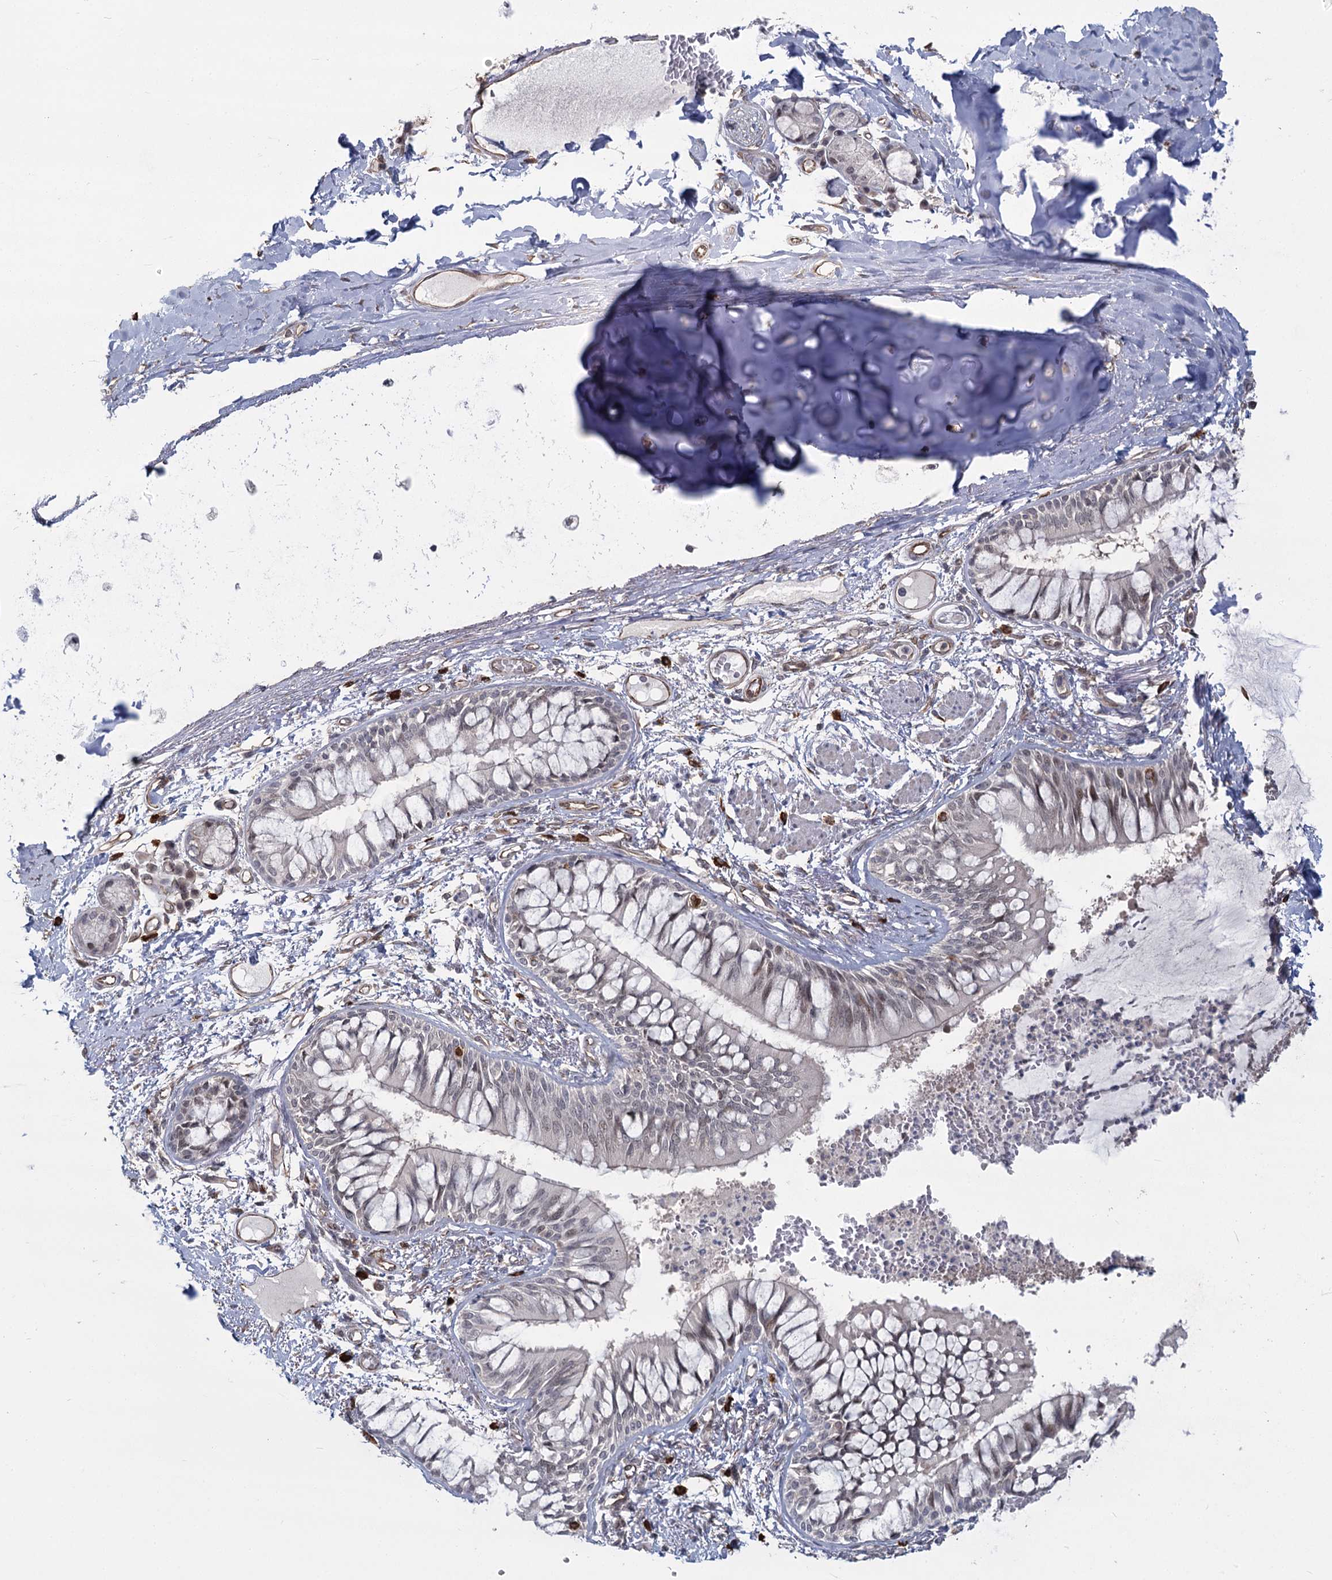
{"staining": {"intensity": "moderate", "quantity": "25%-75%", "location": "cytoplasmic/membranous"}, "tissue": "soft tissue", "cell_type": "Chondrocytes", "image_type": "normal", "snomed": [{"axis": "morphology", "description": "Normal tissue, NOS"}, {"axis": "topography", "description": "Cartilage tissue"}, {"axis": "topography", "description": "Bronchus"}, {"axis": "topography", "description": "Lung"}, {"axis": "topography", "description": "Peripheral nerve tissue"}], "caption": "Immunohistochemical staining of unremarkable soft tissue reveals moderate cytoplasmic/membranous protein staining in approximately 25%-75% of chondrocytes.", "gene": "AP2M1", "patient": {"sex": "female", "age": 49}}